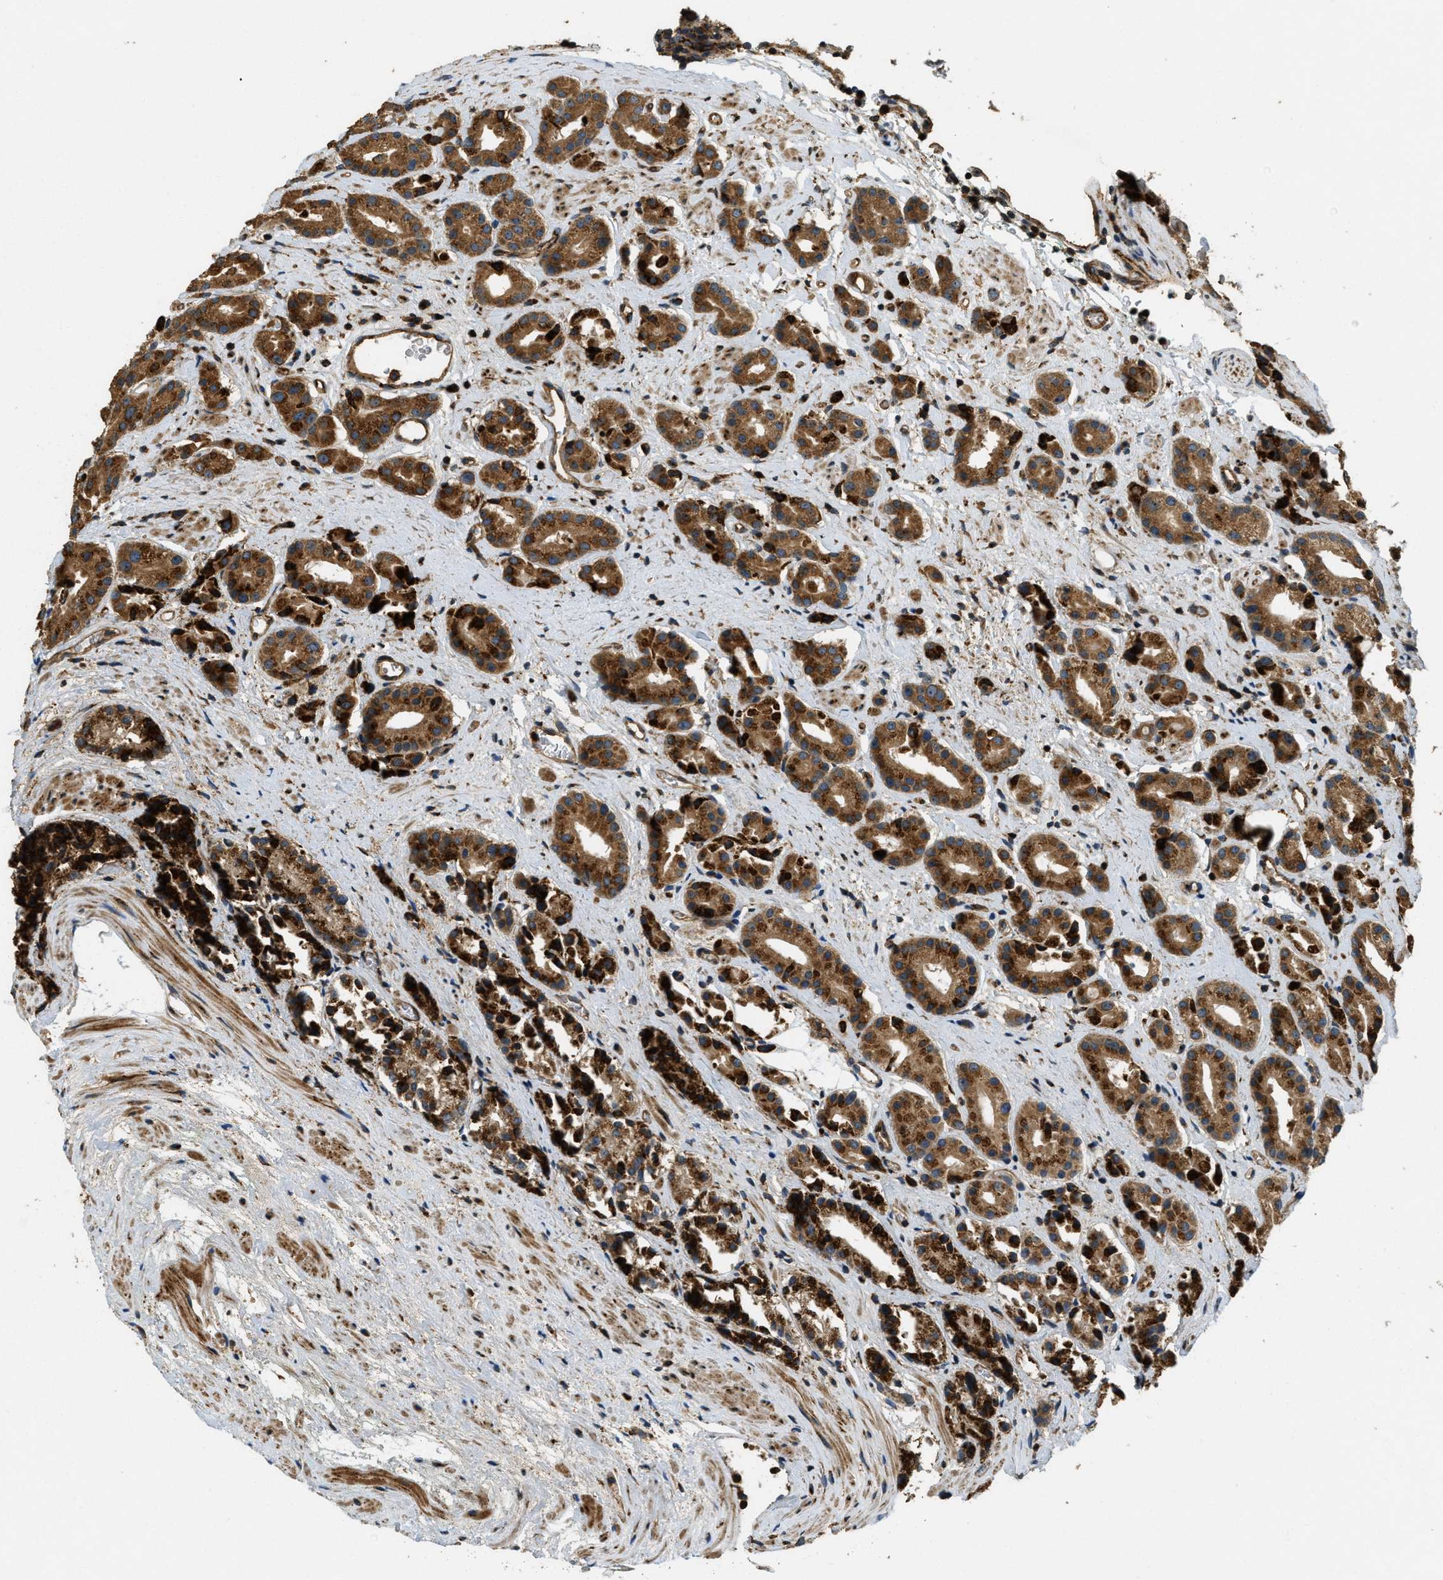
{"staining": {"intensity": "strong", "quantity": ">75%", "location": "cytoplasmic/membranous"}, "tissue": "prostate cancer", "cell_type": "Tumor cells", "image_type": "cancer", "snomed": [{"axis": "morphology", "description": "Adenocarcinoma, High grade"}, {"axis": "topography", "description": "Prostate"}], "caption": "Strong cytoplasmic/membranous positivity for a protein is appreciated in about >75% of tumor cells of high-grade adenocarcinoma (prostate) using immunohistochemistry.", "gene": "LRP12", "patient": {"sex": "male", "age": 71}}